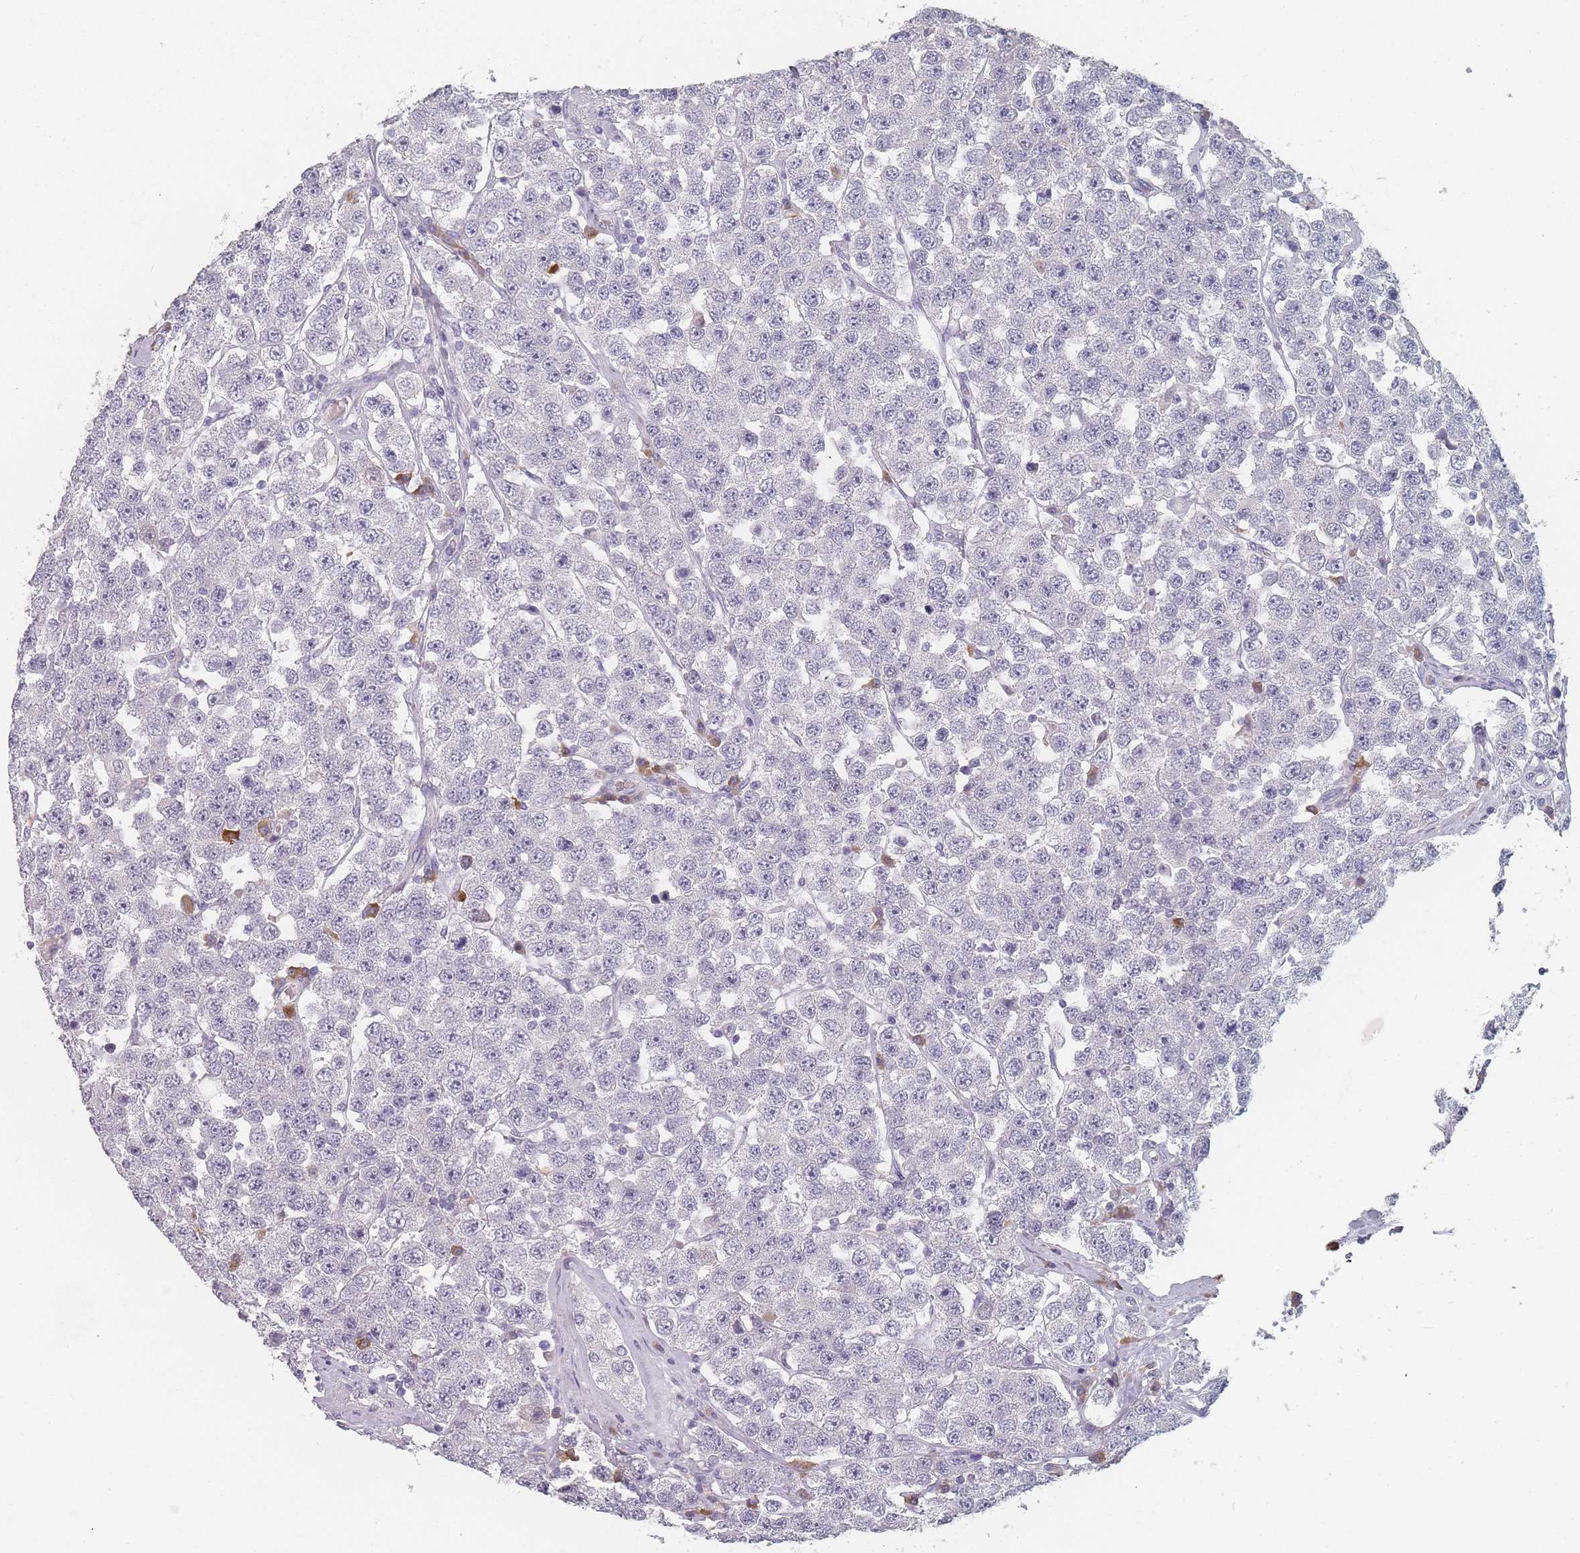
{"staining": {"intensity": "negative", "quantity": "none", "location": "none"}, "tissue": "testis cancer", "cell_type": "Tumor cells", "image_type": "cancer", "snomed": [{"axis": "morphology", "description": "Seminoma, NOS"}, {"axis": "topography", "description": "Testis"}], "caption": "Tumor cells show no significant protein expression in testis cancer. (IHC, brightfield microscopy, high magnification).", "gene": "SLC35E4", "patient": {"sex": "male", "age": 28}}